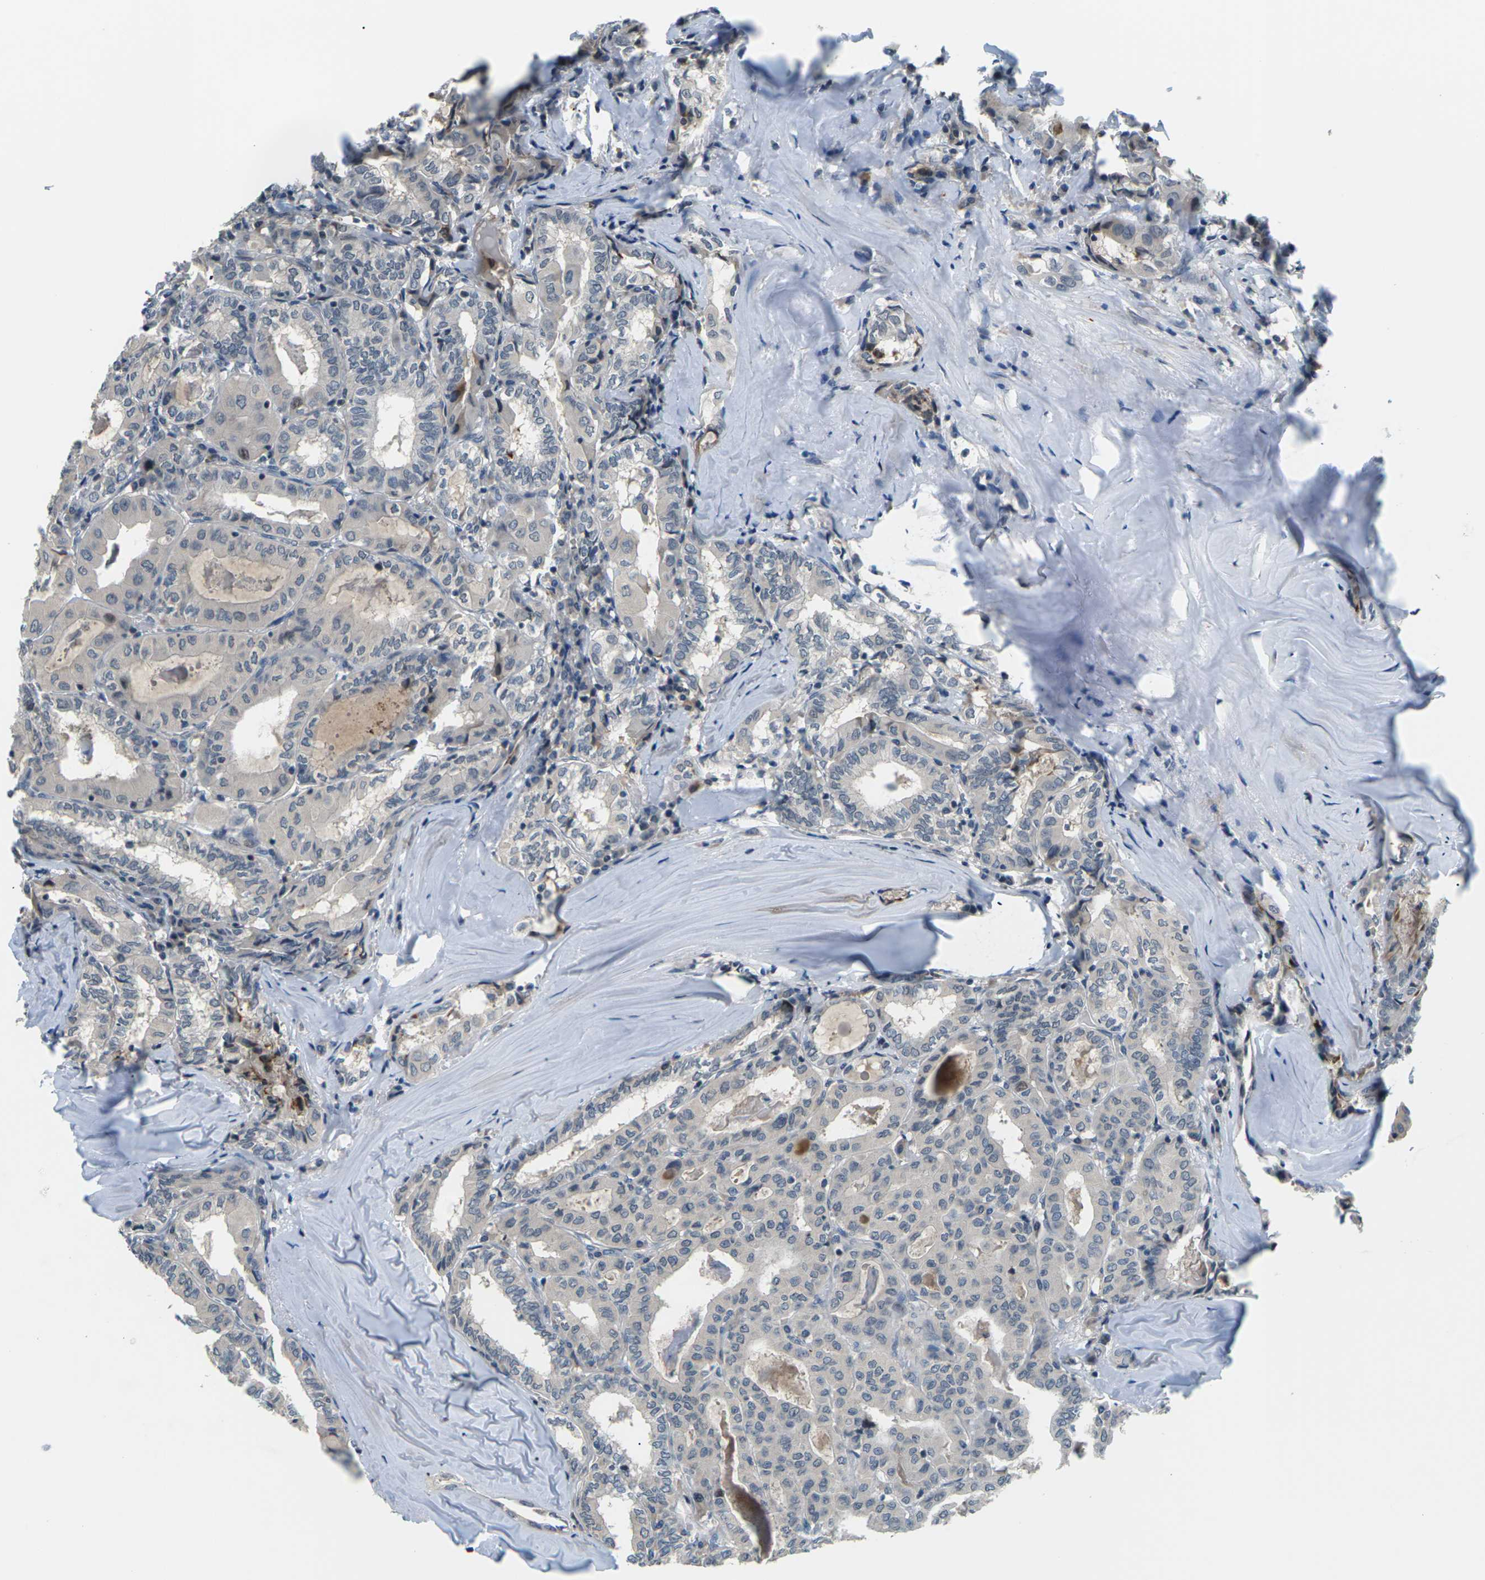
{"staining": {"intensity": "negative", "quantity": "none", "location": "none"}, "tissue": "thyroid cancer", "cell_type": "Tumor cells", "image_type": "cancer", "snomed": [{"axis": "morphology", "description": "Papillary adenocarcinoma, NOS"}, {"axis": "topography", "description": "Thyroid gland"}], "caption": "Histopathology image shows no significant protein staining in tumor cells of thyroid cancer (papillary adenocarcinoma). Nuclei are stained in blue.", "gene": "SLC13A3", "patient": {"sex": "female", "age": 42}}